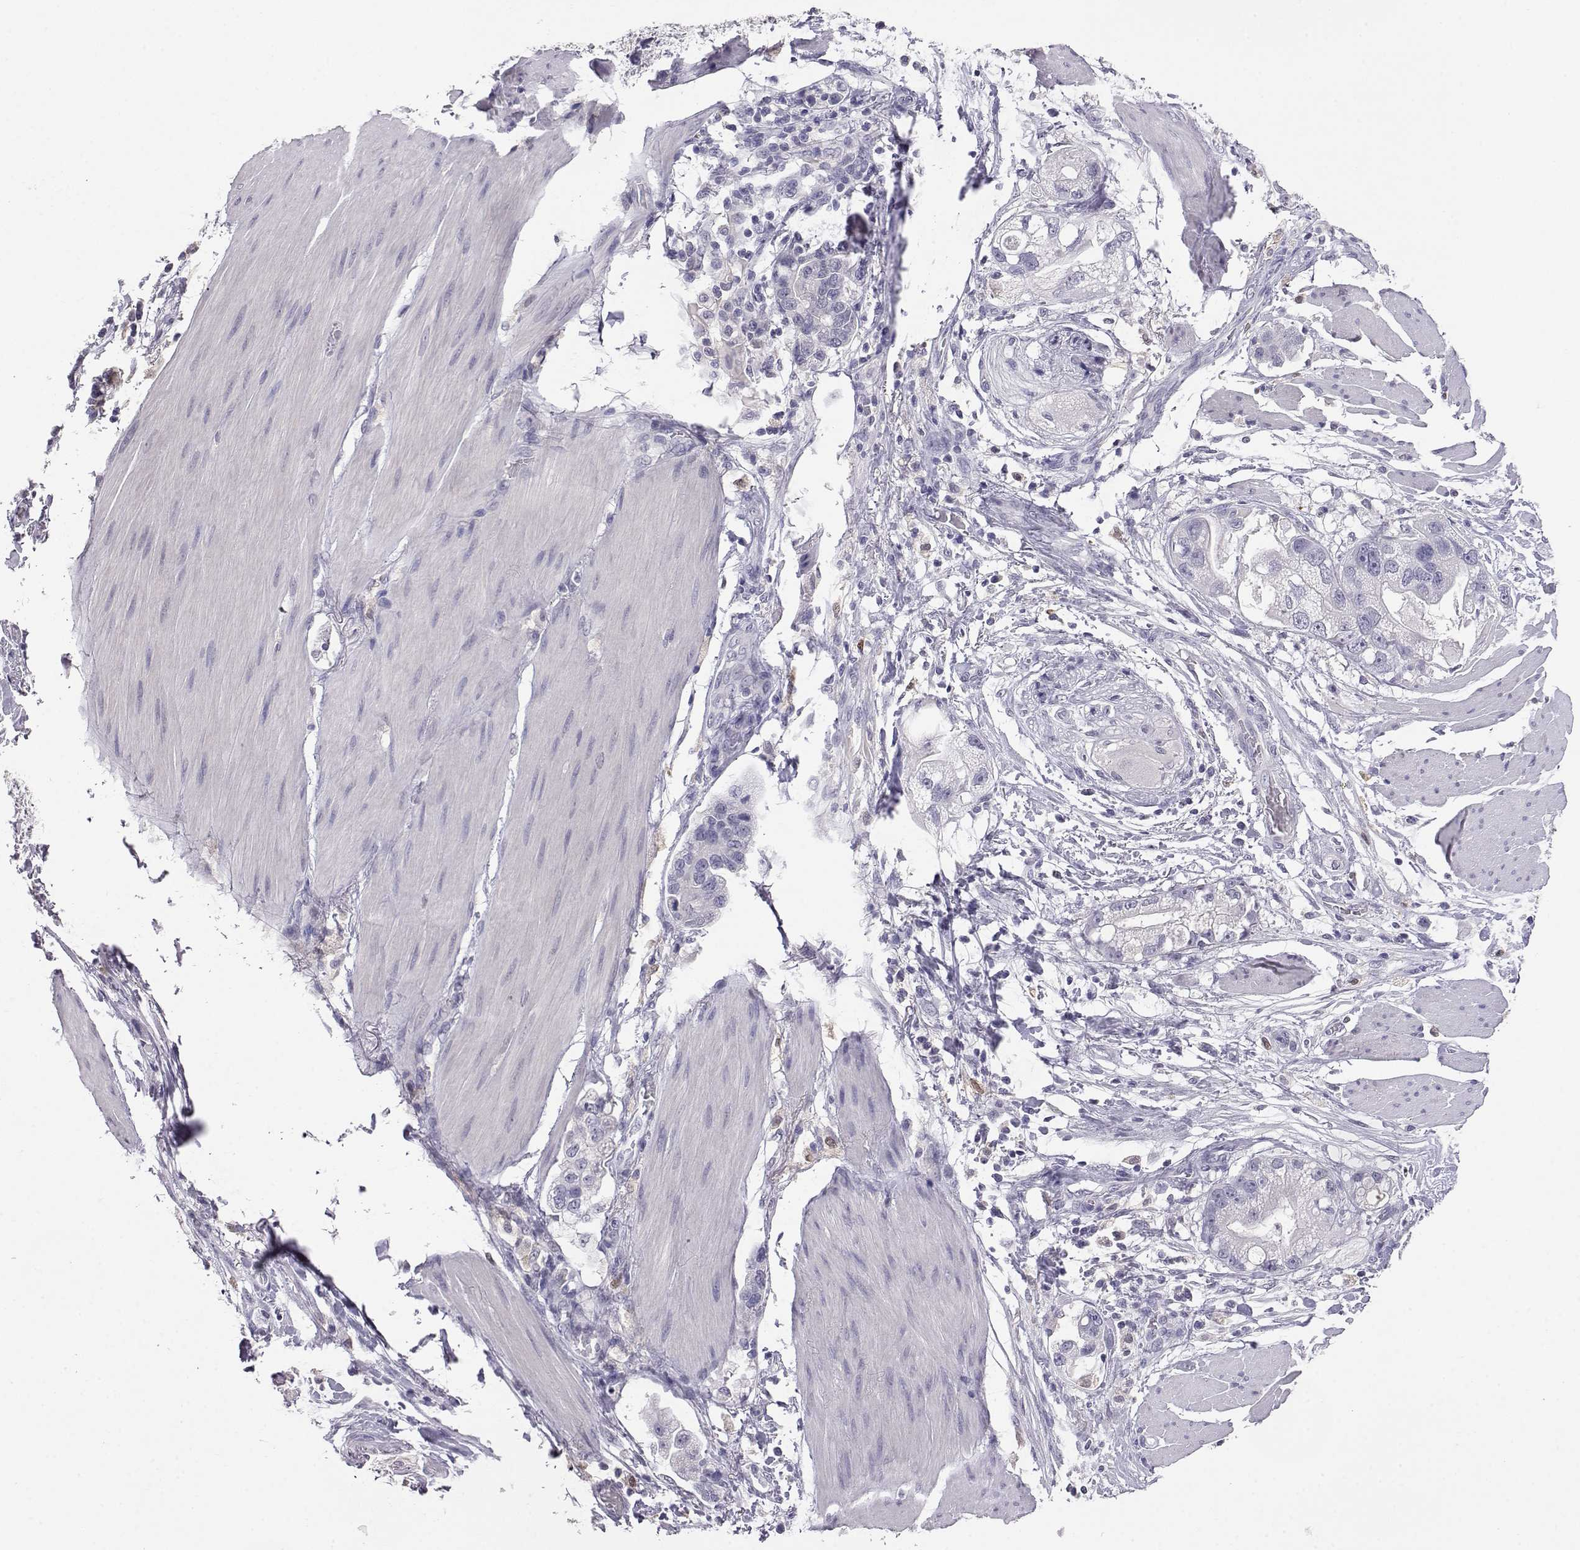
{"staining": {"intensity": "negative", "quantity": "none", "location": "none"}, "tissue": "stomach cancer", "cell_type": "Tumor cells", "image_type": "cancer", "snomed": [{"axis": "morphology", "description": "Adenocarcinoma, NOS"}, {"axis": "topography", "description": "Stomach"}], "caption": "The micrograph demonstrates no significant staining in tumor cells of stomach adenocarcinoma.", "gene": "AKR1B1", "patient": {"sex": "male", "age": 59}}